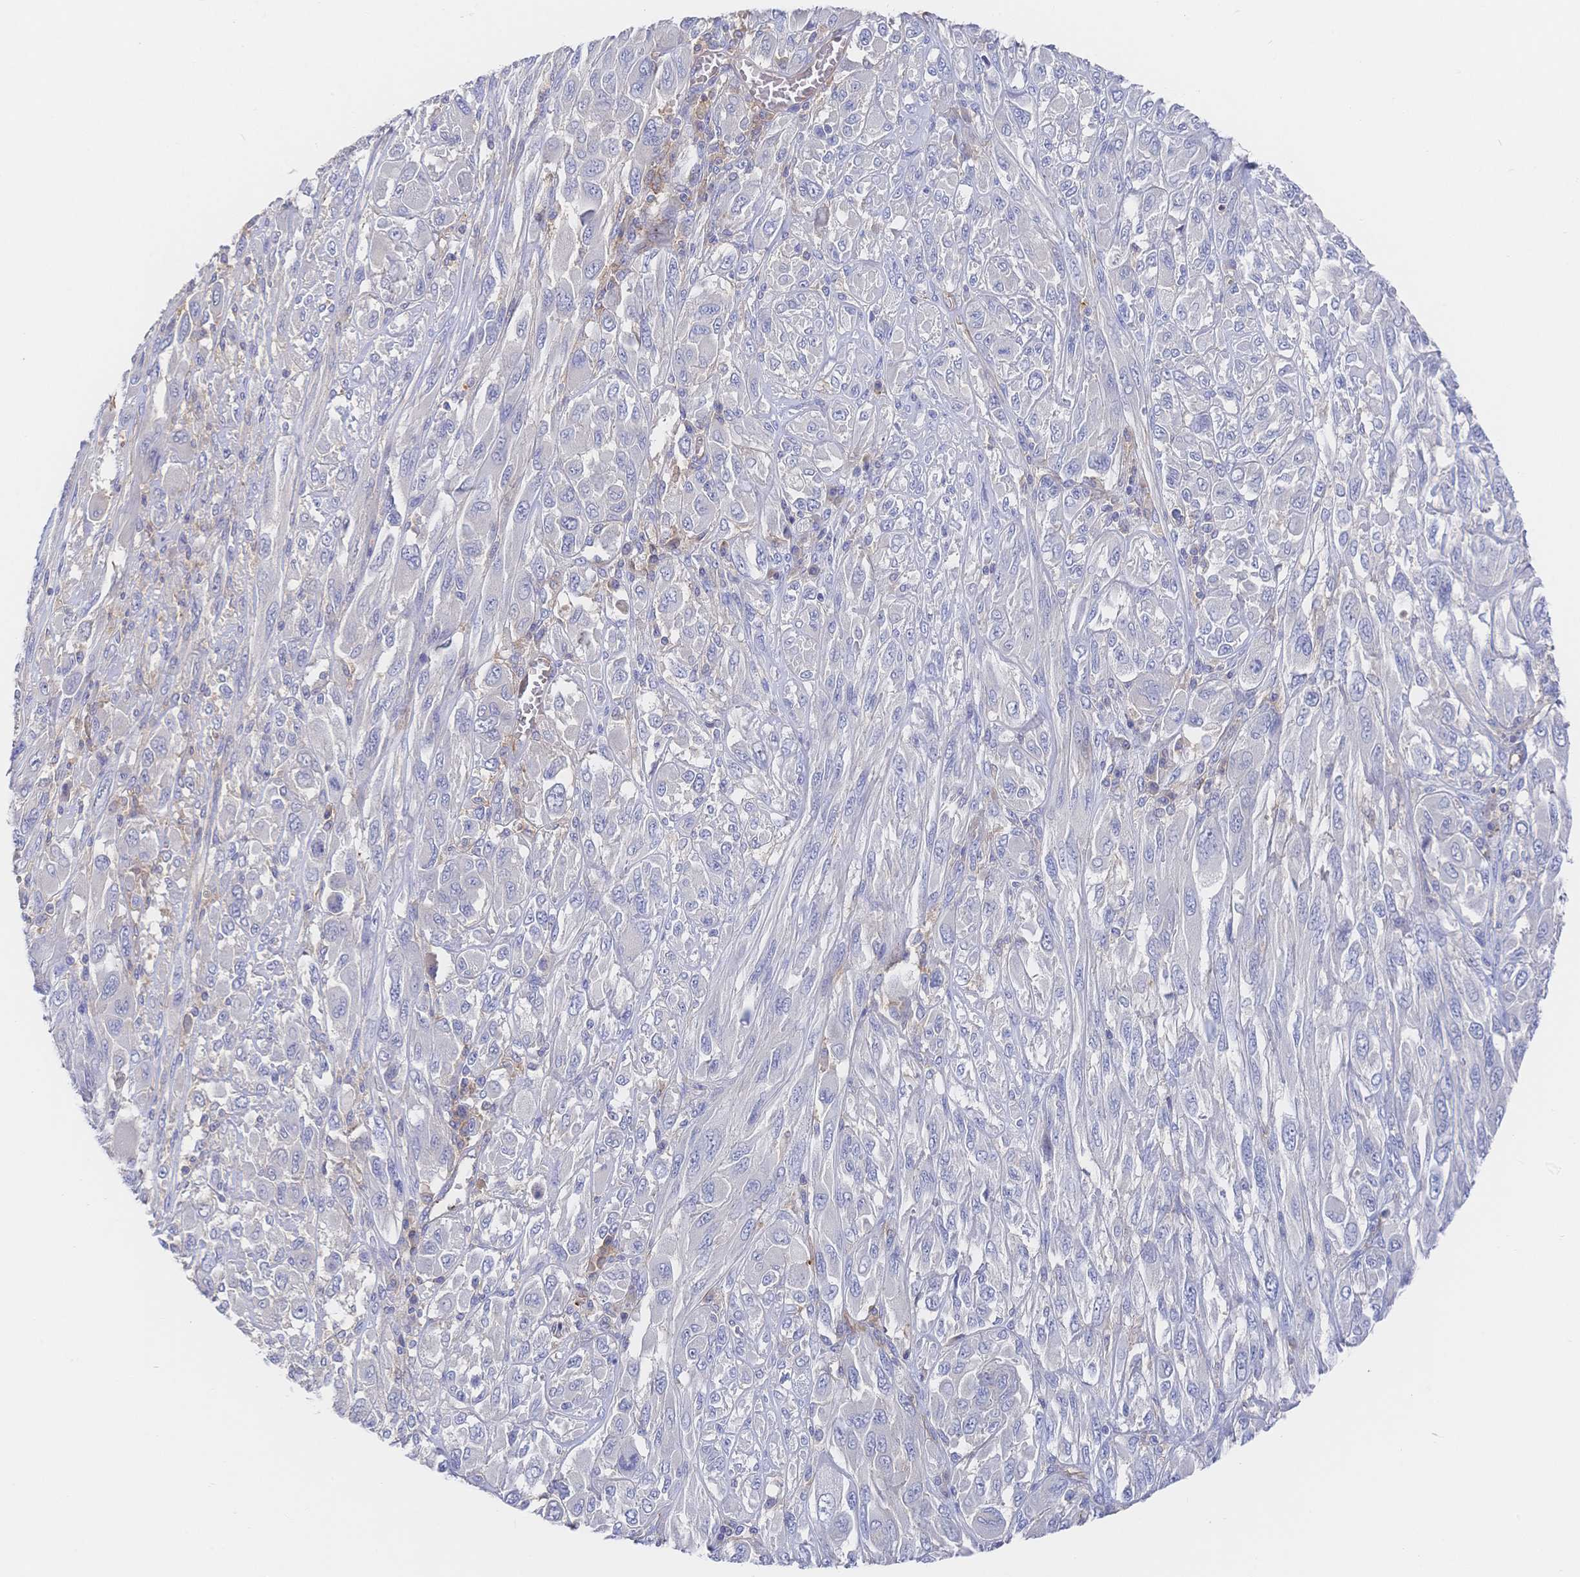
{"staining": {"intensity": "negative", "quantity": "none", "location": "none"}, "tissue": "melanoma", "cell_type": "Tumor cells", "image_type": "cancer", "snomed": [{"axis": "morphology", "description": "Malignant melanoma, NOS"}, {"axis": "topography", "description": "Skin"}], "caption": "Image shows no significant protein staining in tumor cells of malignant melanoma.", "gene": "F11R", "patient": {"sex": "female", "age": 91}}